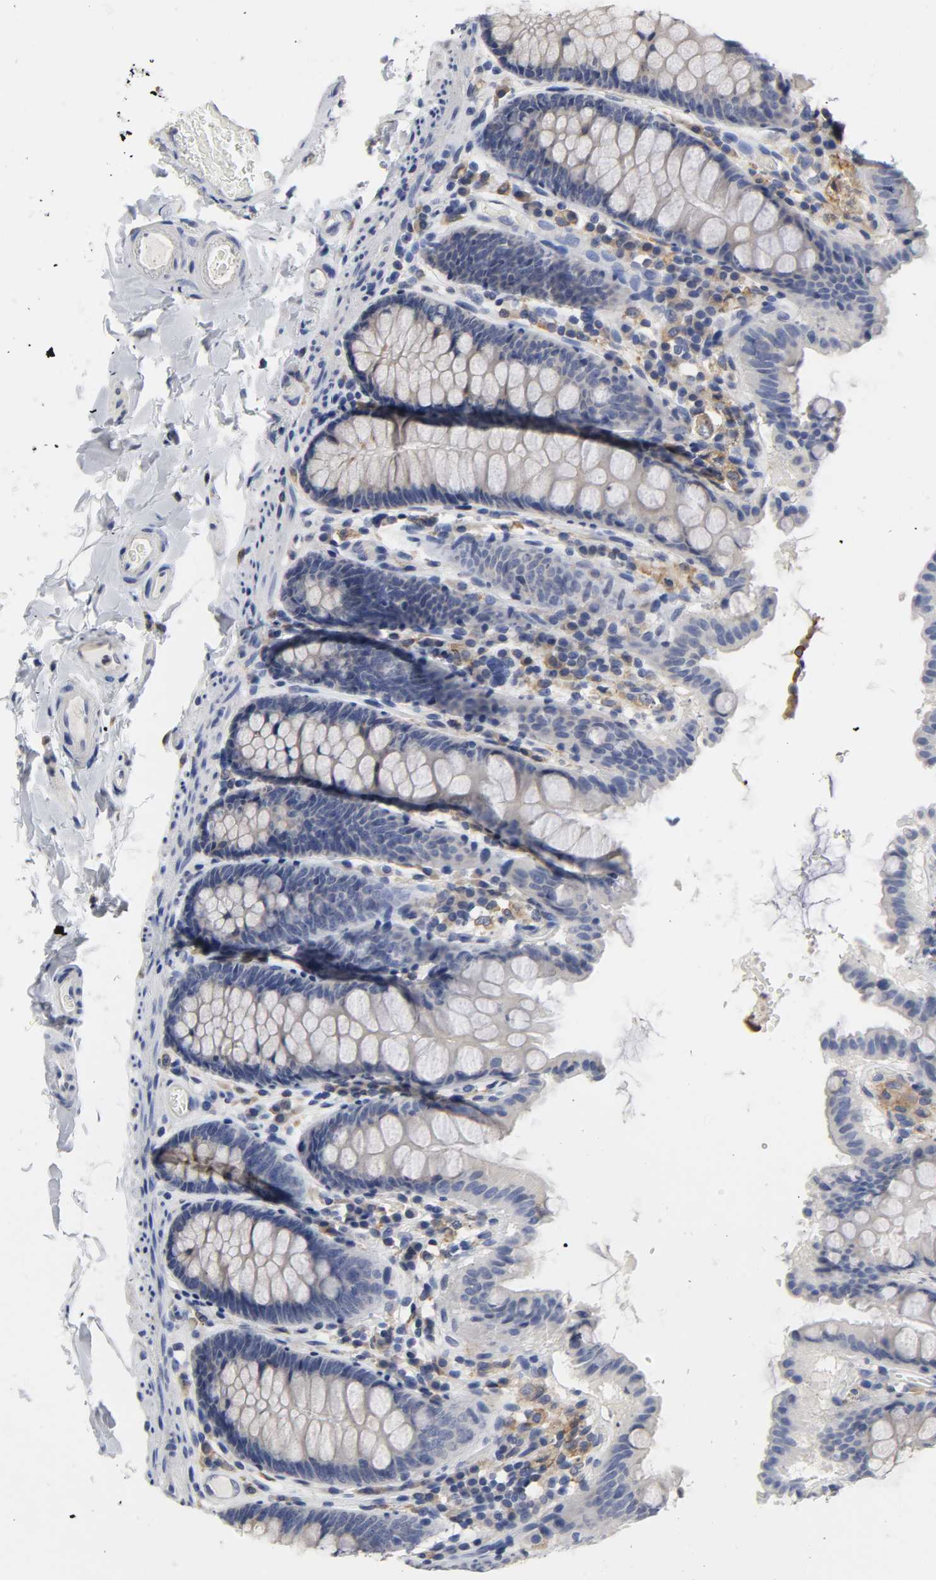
{"staining": {"intensity": "negative", "quantity": "none", "location": "none"}, "tissue": "colon", "cell_type": "Endothelial cells", "image_type": "normal", "snomed": [{"axis": "morphology", "description": "Normal tissue, NOS"}, {"axis": "topography", "description": "Colon"}], "caption": "The photomicrograph demonstrates no significant expression in endothelial cells of colon.", "gene": "HCK", "patient": {"sex": "female", "age": 61}}